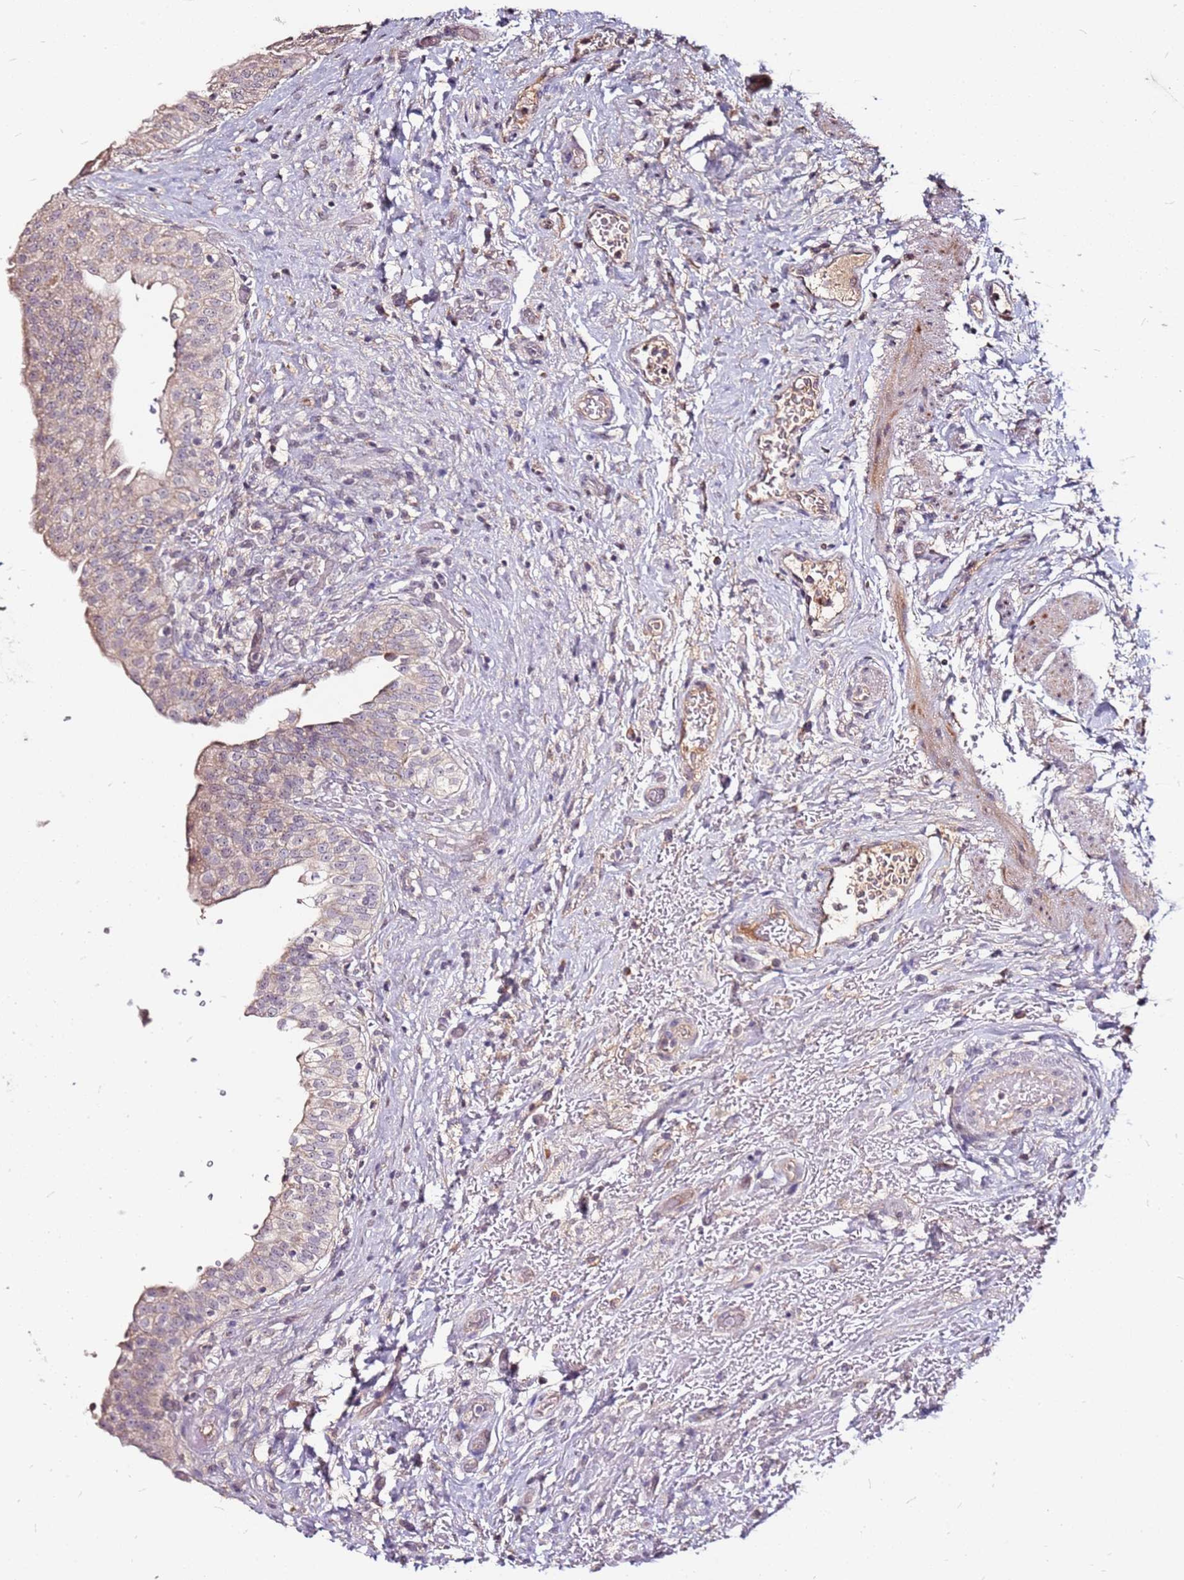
{"staining": {"intensity": "weak", "quantity": "25%-75%", "location": "cytoplasmic/membranous"}, "tissue": "urinary bladder", "cell_type": "Urothelial cells", "image_type": "normal", "snomed": [{"axis": "morphology", "description": "Normal tissue, NOS"}, {"axis": "topography", "description": "Urinary bladder"}], "caption": "The micrograph reveals immunohistochemical staining of benign urinary bladder. There is weak cytoplasmic/membranous staining is identified in approximately 25%-75% of urothelial cells. The protein of interest is shown in brown color, while the nuclei are stained blue.", "gene": "DCDC2C", "patient": {"sex": "male", "age": 69}}